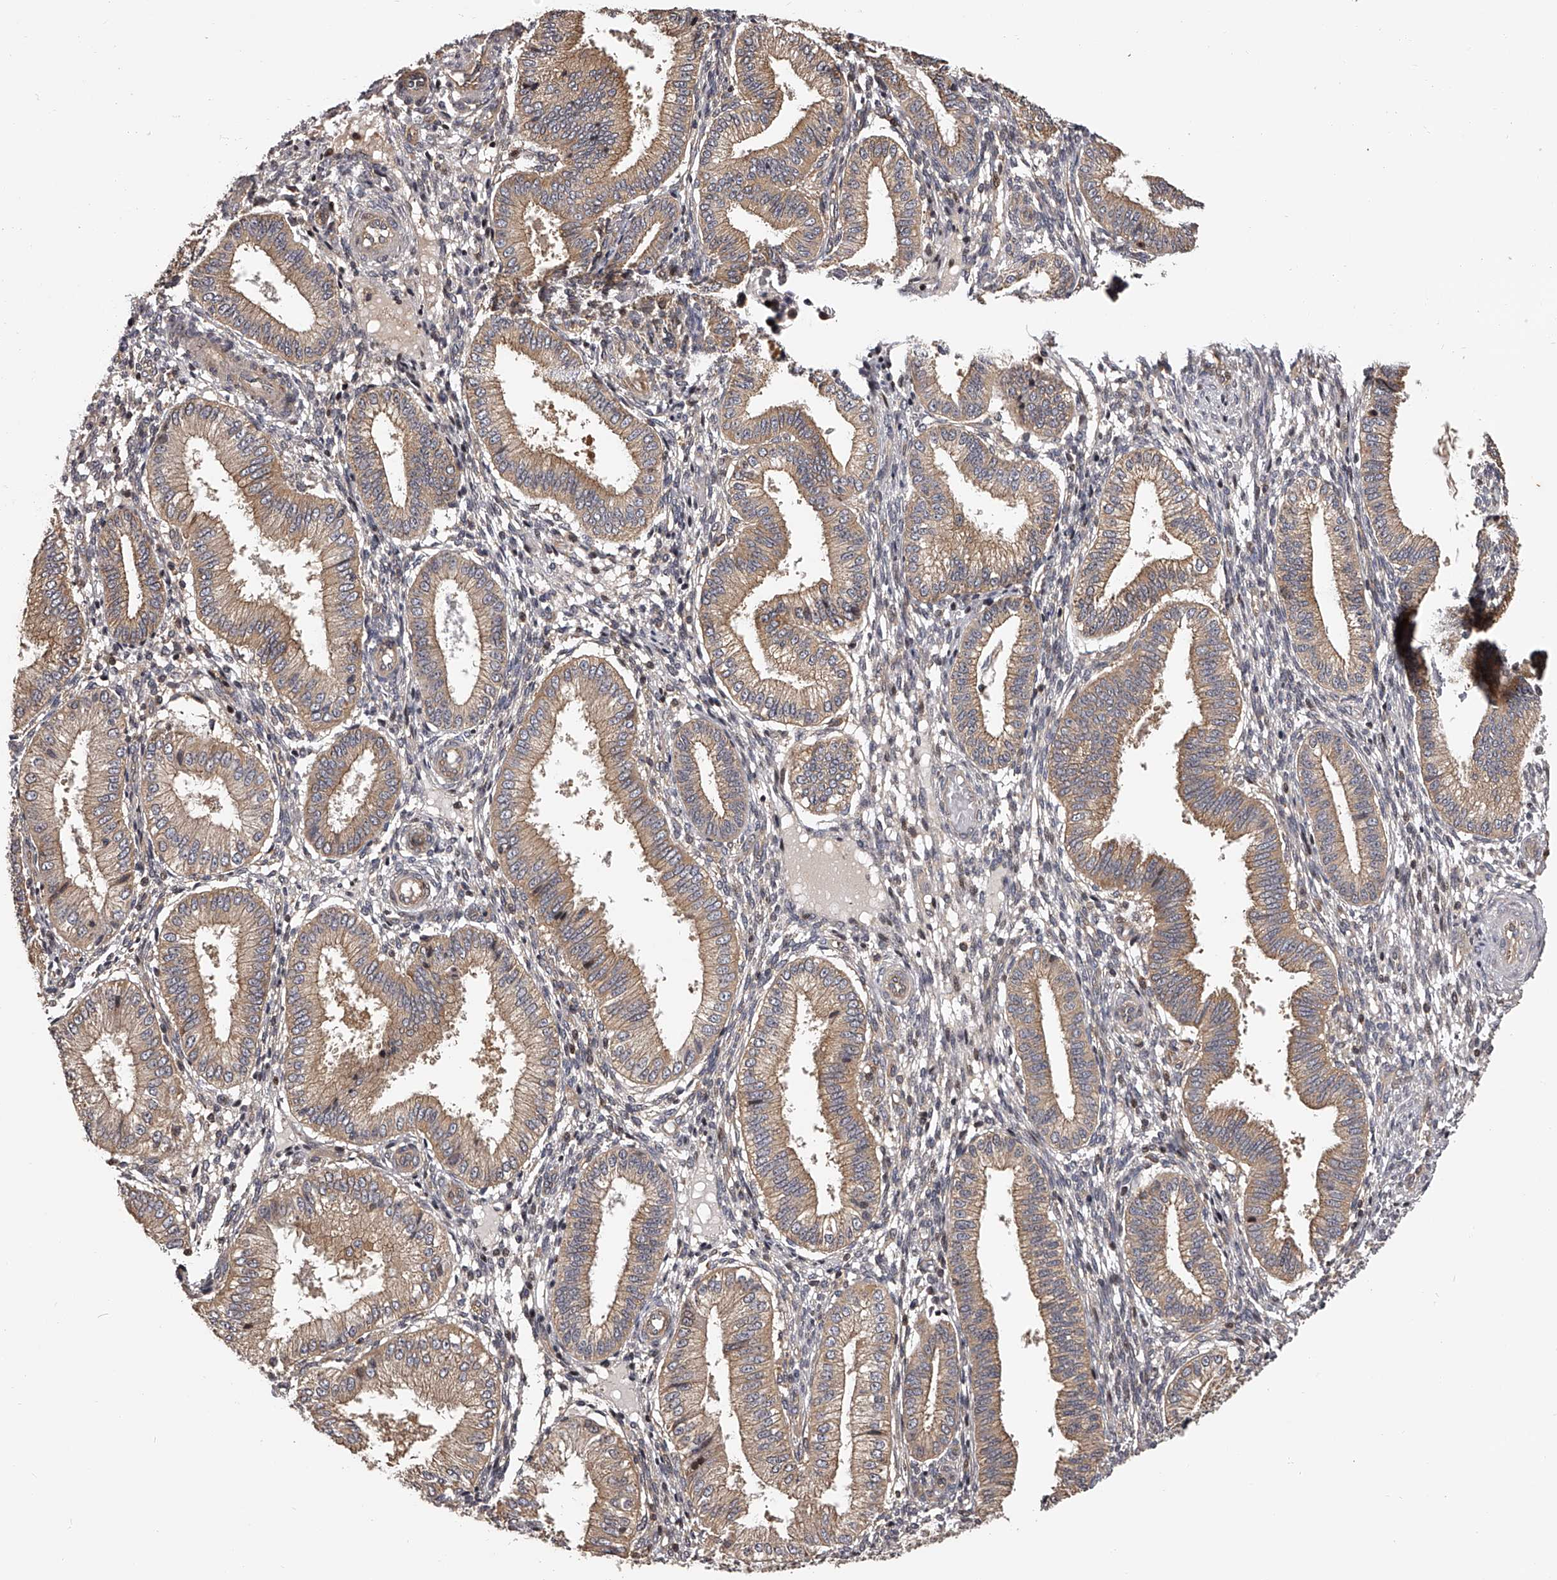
{"staining": {"intensity": "negative", "quantity": "none", "location": "none"}, "tissue": "endometrium", "cell_type": "Cells in endometrial stroma", "image_type": "normal", "snomed": [{"axis": "morphology", "description": "Normal tissue, NOS"}, {"axis": "topography", "description": "Endometrium"}], "caption": "Protein analysis of normal endometrium shows no significant positivity in cells in endometrial stroma.", "gene": "PFDN2", "patient": {"sex": "female", "age": 39}}